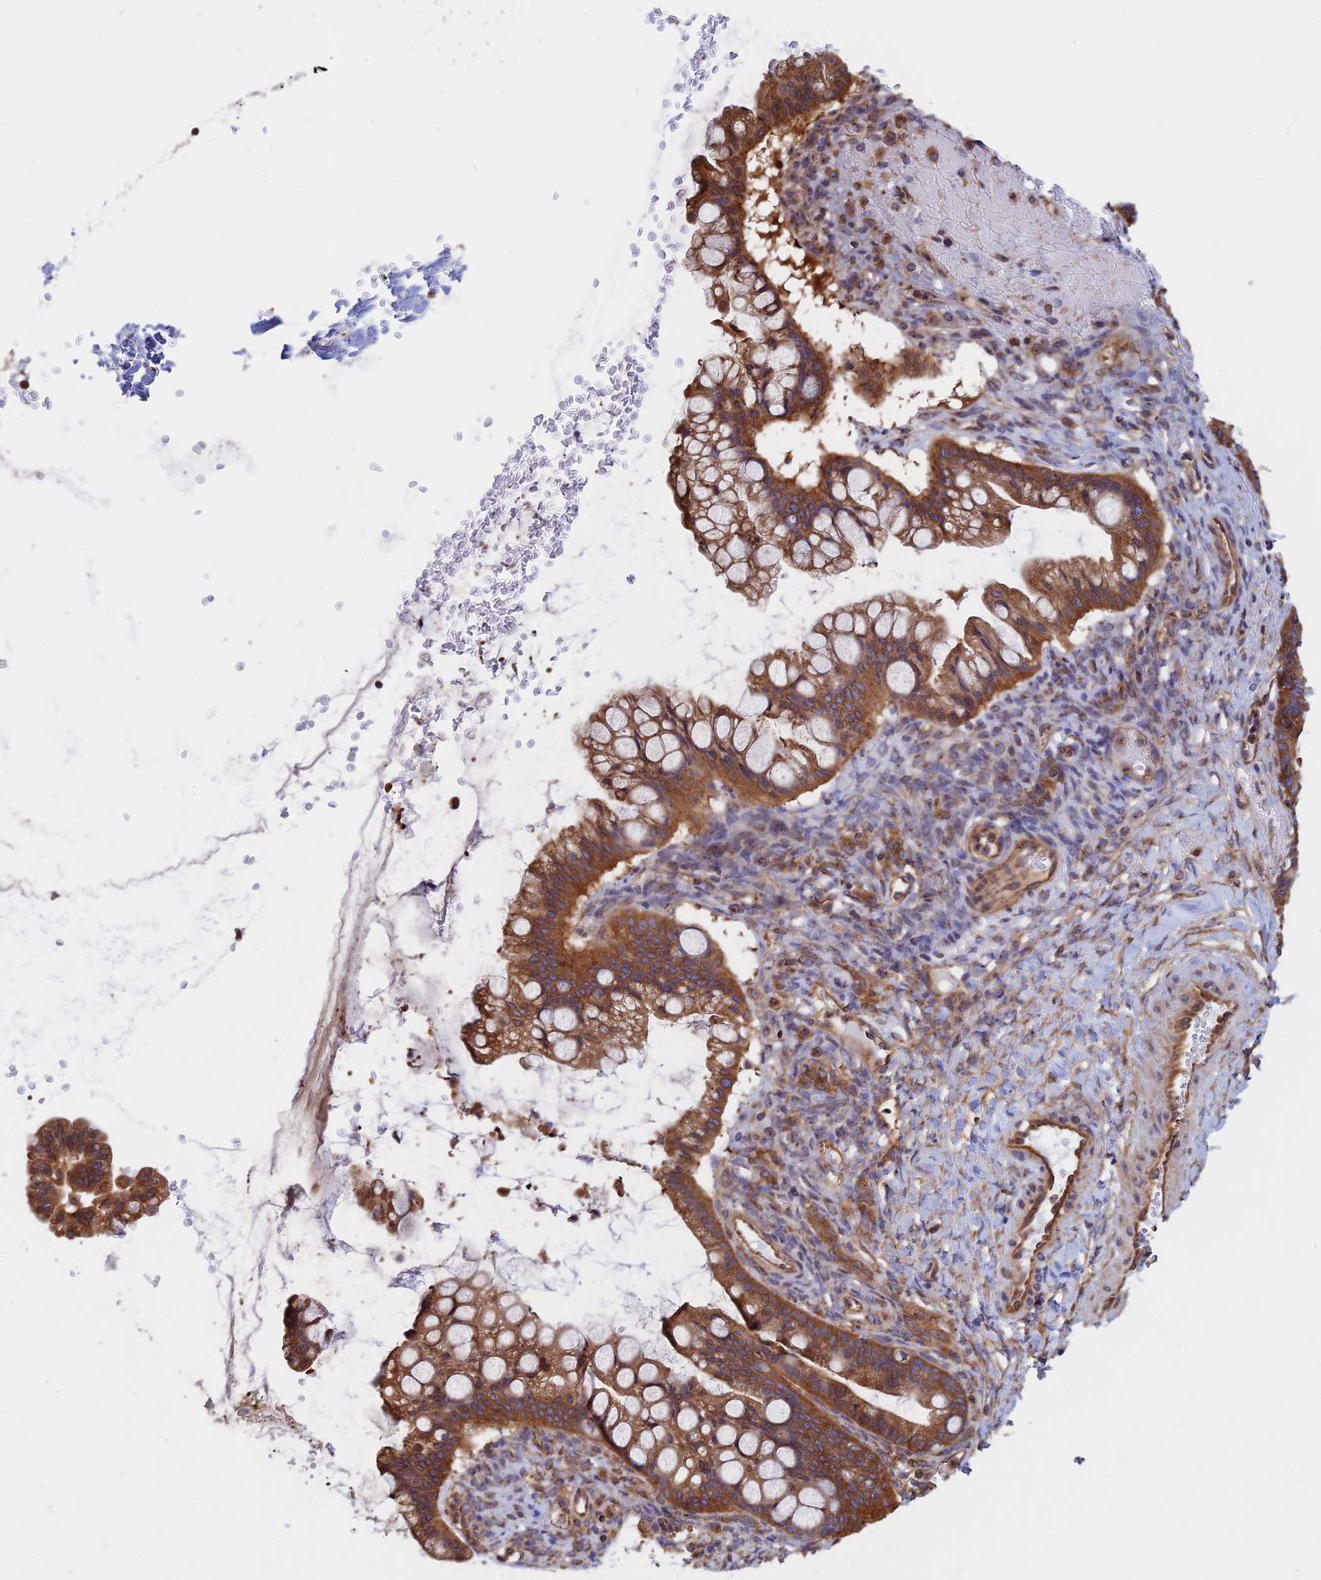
{"staining": {"intensity": "strong", "quantity": ">75%", "location": "cytoplasmic/membranous"}, "tissue": "ovarian cancer", "cell_type": "Tumor cells", "image_type": "cancer", "snomed": [{"axis": "morphology", "description": "Cystadenocarcinoma, mucinous, NOS"}, {"axis": "topography", "description": "Ovary"}], "caption": "Immunohistochemical staining of human ovarian cancer shows high levels of strong cytoplasmic/membranous staining in approximately >75% of tumor cells.", "gene": "DCTN2", "patient": {"sex": "female", "age": 73}}